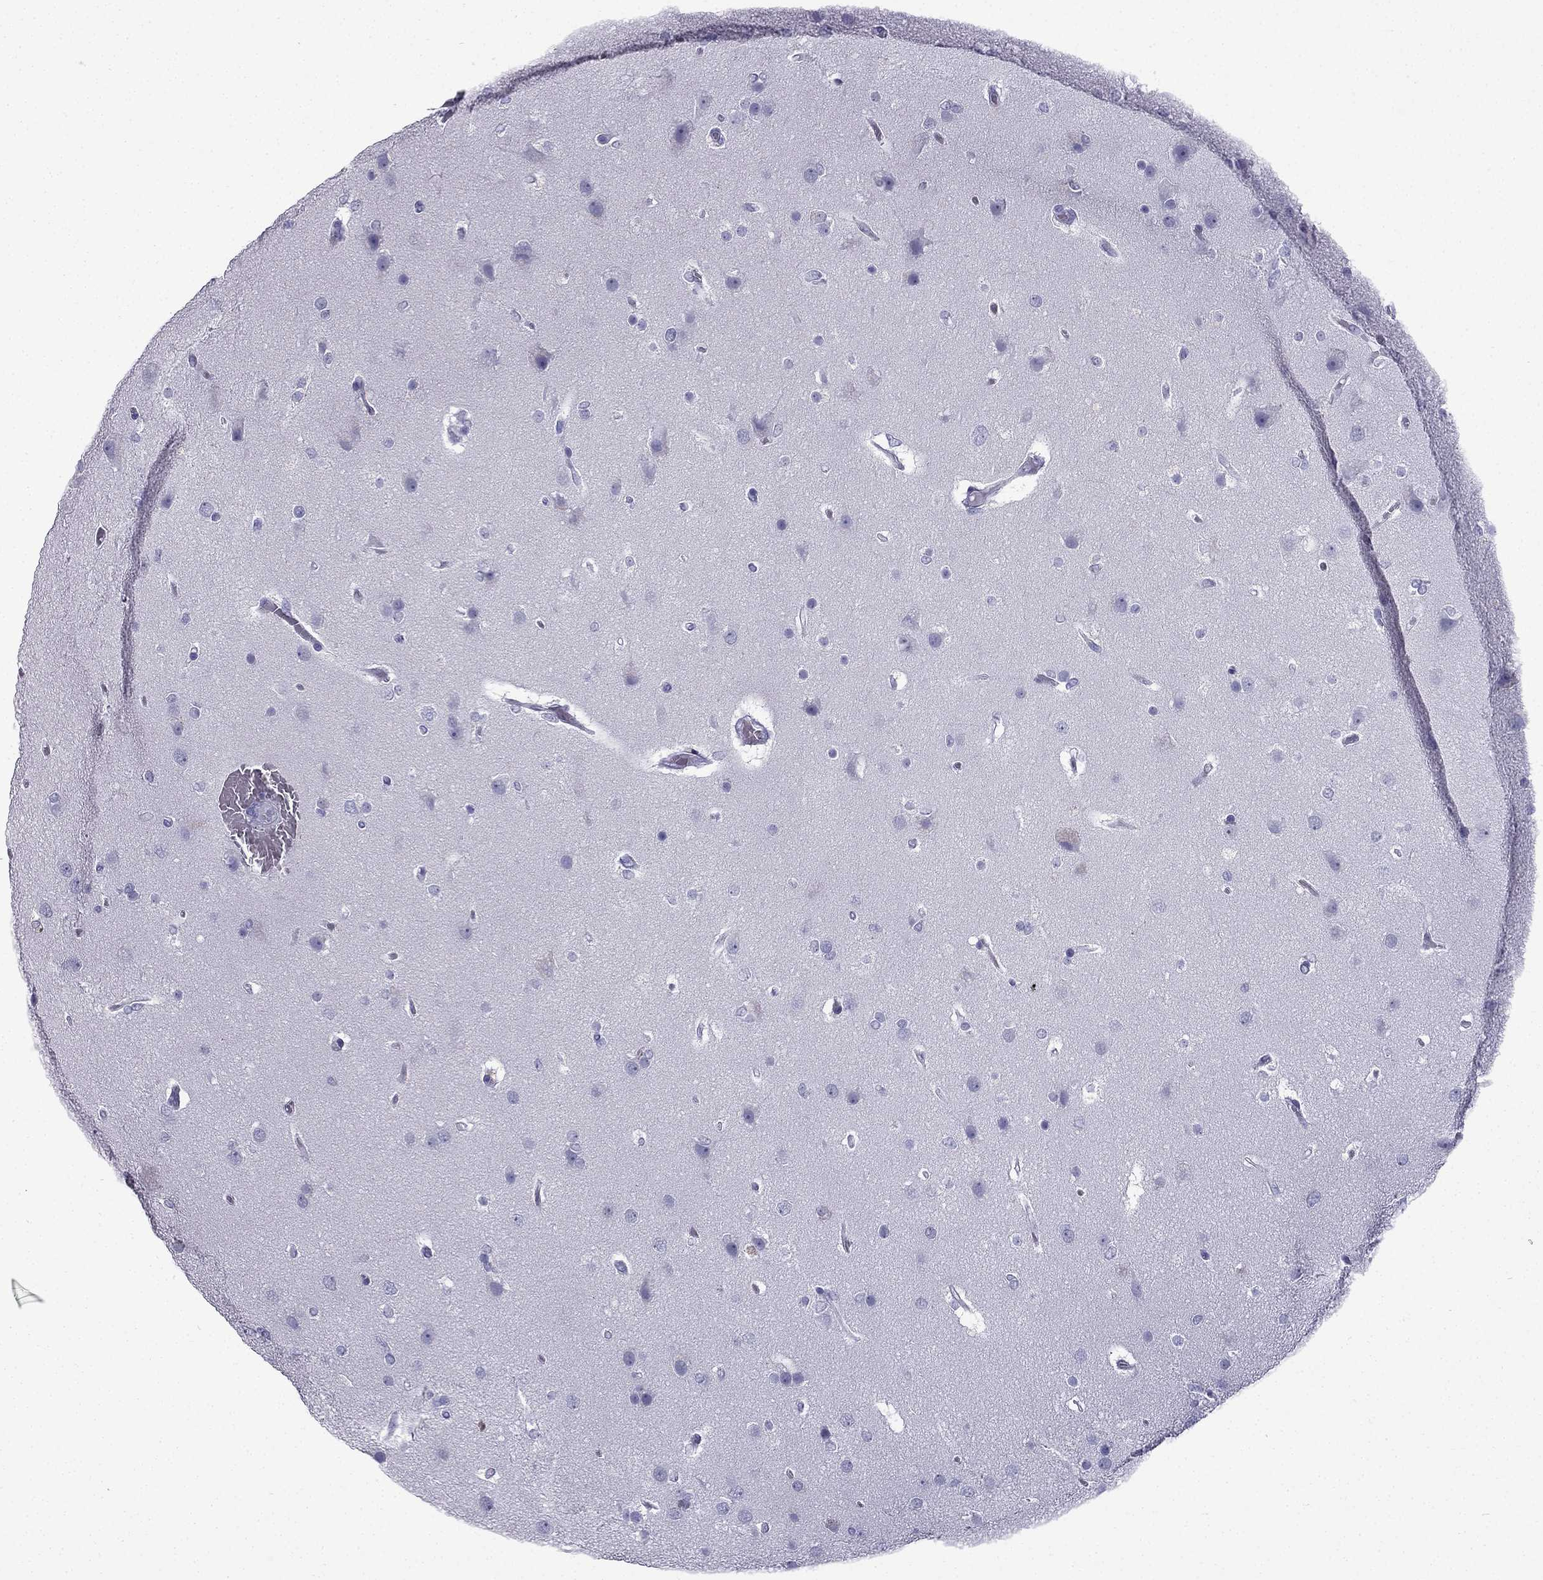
{"staining": {"intensity": "negative", "quantity": "none", "location": "none"}, "tissue": "glioma", "cell_type": "Tumor cells", "image_type": "cancer", "snomed": [{"axis": "morphology", "description": "Glioma, malignant, High grade"}, {"axis": "topography", "description": "Brain"}], "caption": "Immunohistochemistry (IHC) image of neoplastic tissue: glioma stained with DAB displays no significant protein staining in tumor cells. (DAB (3,3'-diaminobenzidine) IHC with hematoxylin counter stain).", "gene": "GJA8", "patient": {"sex": "female", "age": 61}}